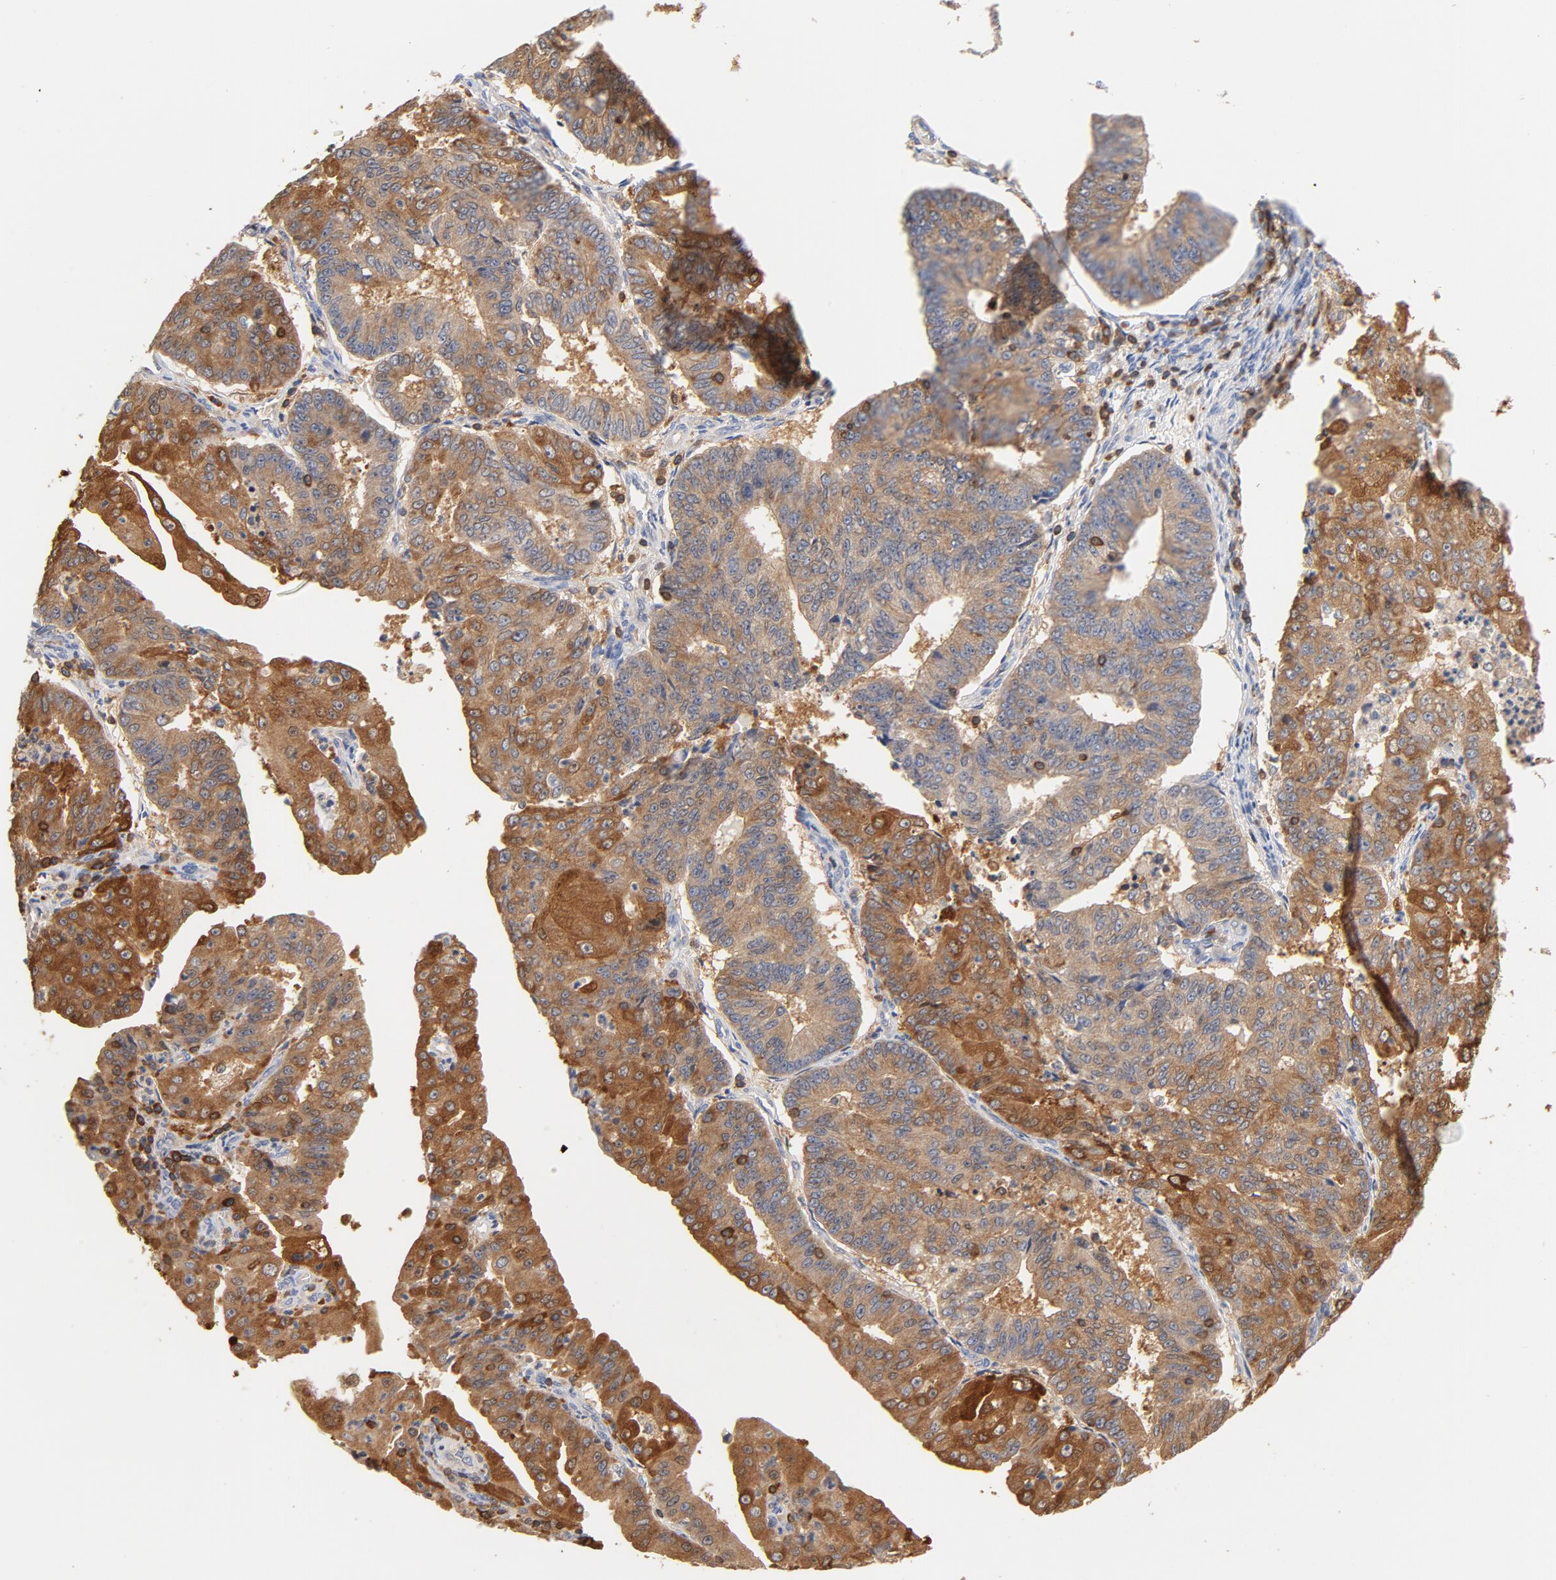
{"staining": {"intensity": "moderate", "quantity": ">75%", "location": "cytoplasmic/membranous"}, "tissue": "endometrial cancer", "cell_type": "Tumor cells", "image_type": "cancer", "snomed": [{"axis": "morphology", "description": "Adenocarcinoma, NOS"}, {"axis": "topography", "description": "Endometrium"}], "caption": "High-magnification brightfield microscopy of endometrial adenocarcinoma stained with DAB (3,3'-diaminobenzidine) (brown) and counterstained with hematoxylin (blue). tumor cells exhibit moderate cytoplasmic/membranous positivity is identified in approximately>75% of cells. (DAB (3,3'-diaminobenzidine) IHC, brown staining for protein, blue staining for nuclei).", "gene": "EZR", "patient": {"sex": "female", "age": 56}}